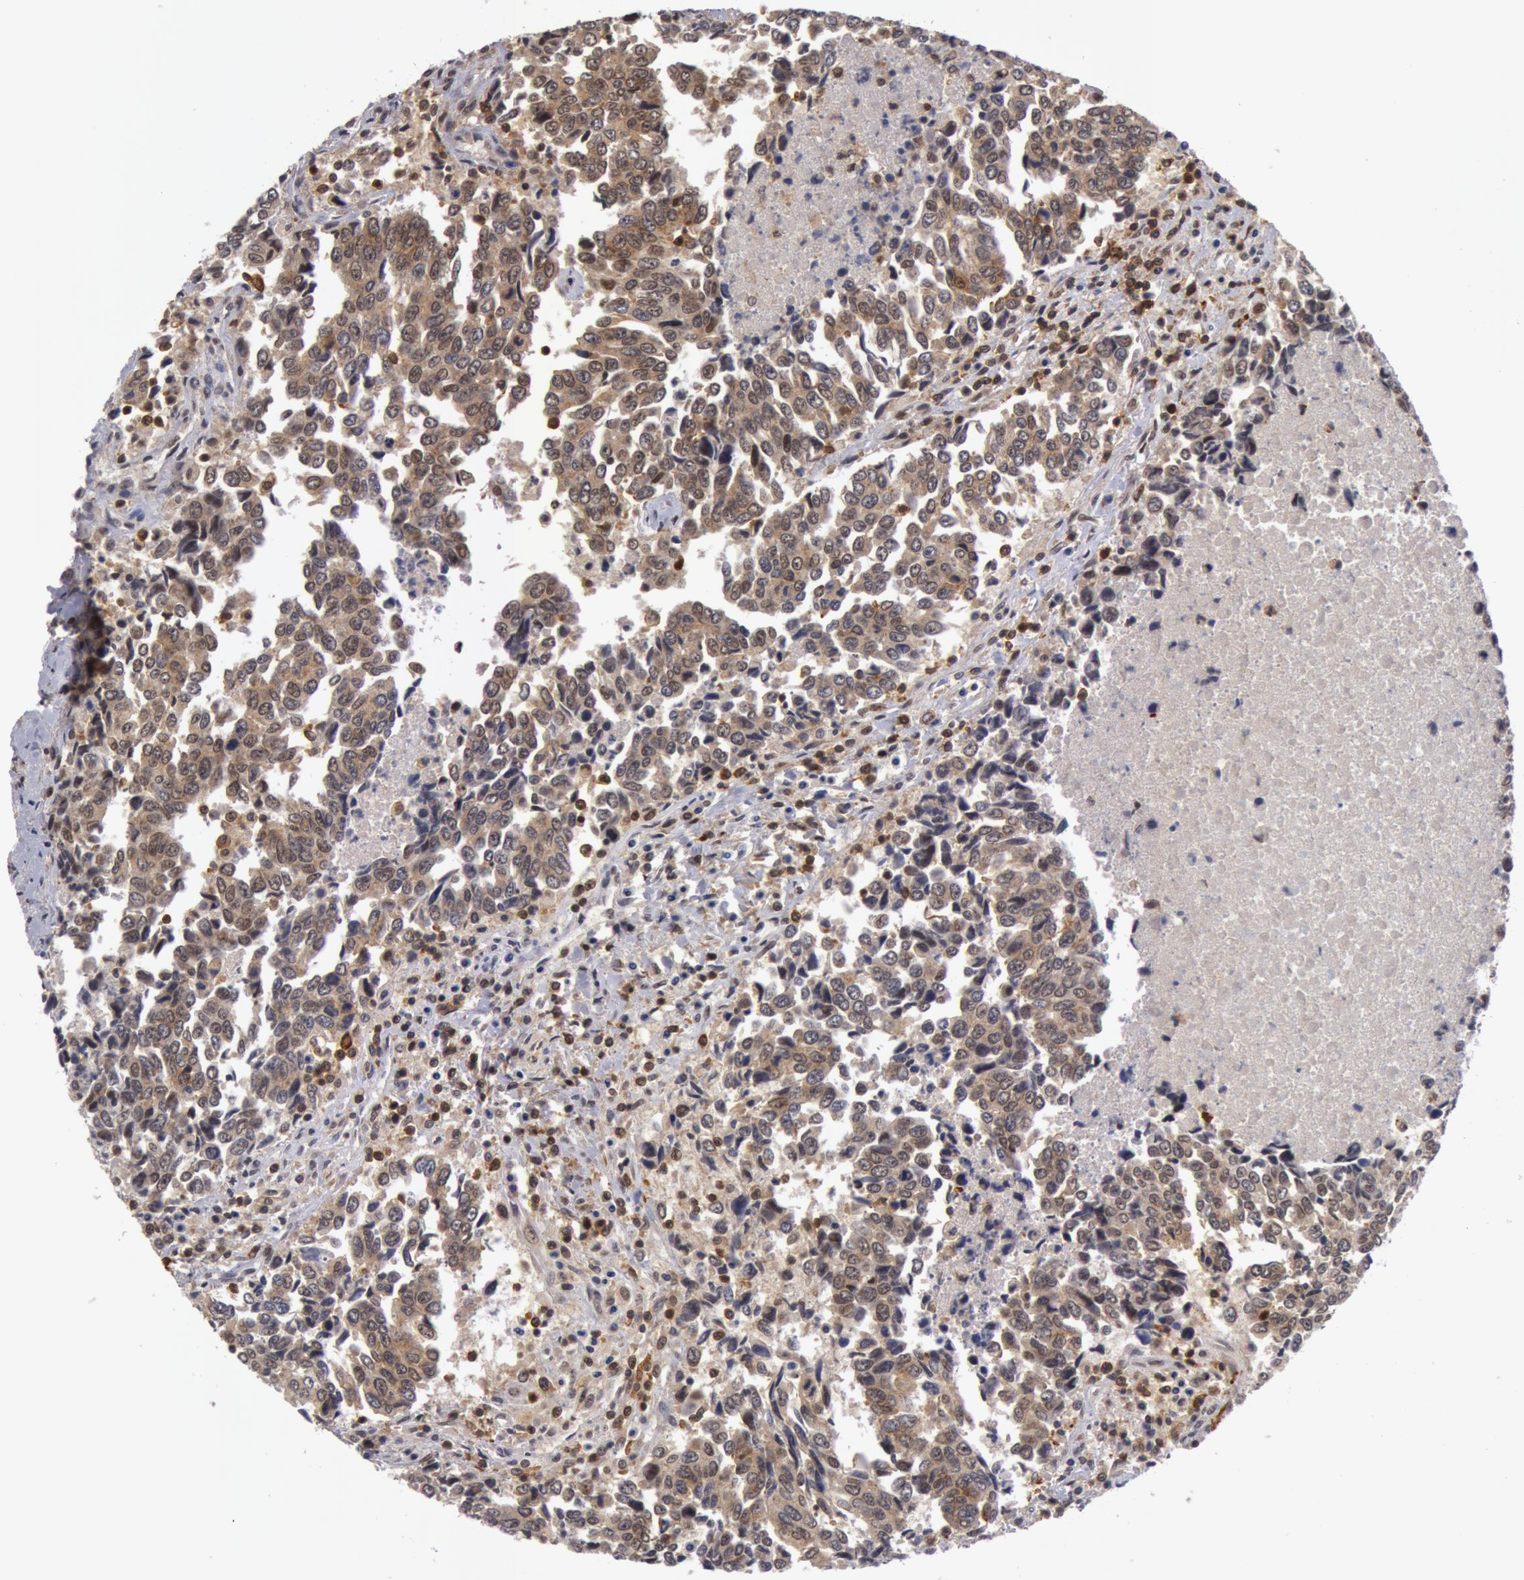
{"staining": {"intensity": "weak", "quantity": "25%-75%", "location": "nuclear"}, "tissue": "urothelial cancer", "cell_type": "Tumor cells", "image_type": "cancer", "snomed": [{"axis": "morphology", "description": "Urothelial carcinoma, High grade"}, {"axis": "topography", "description": "Urinary bladder"}], "caption": "Immunohistochemistry (IHC) (DAB (3,3'-diaminobenzidine)) staining of high-grade urothelial carcinoma reveals weak nuclear protein staining in approximately 25%-75% of tumor cells. The staining is performed using DAB brown chromogen to label protein expression. The nuclei are counter-stained blue using hematoxylin.", "gene": "ZNF350", "patient": {"sex": "male", "age": 86}}